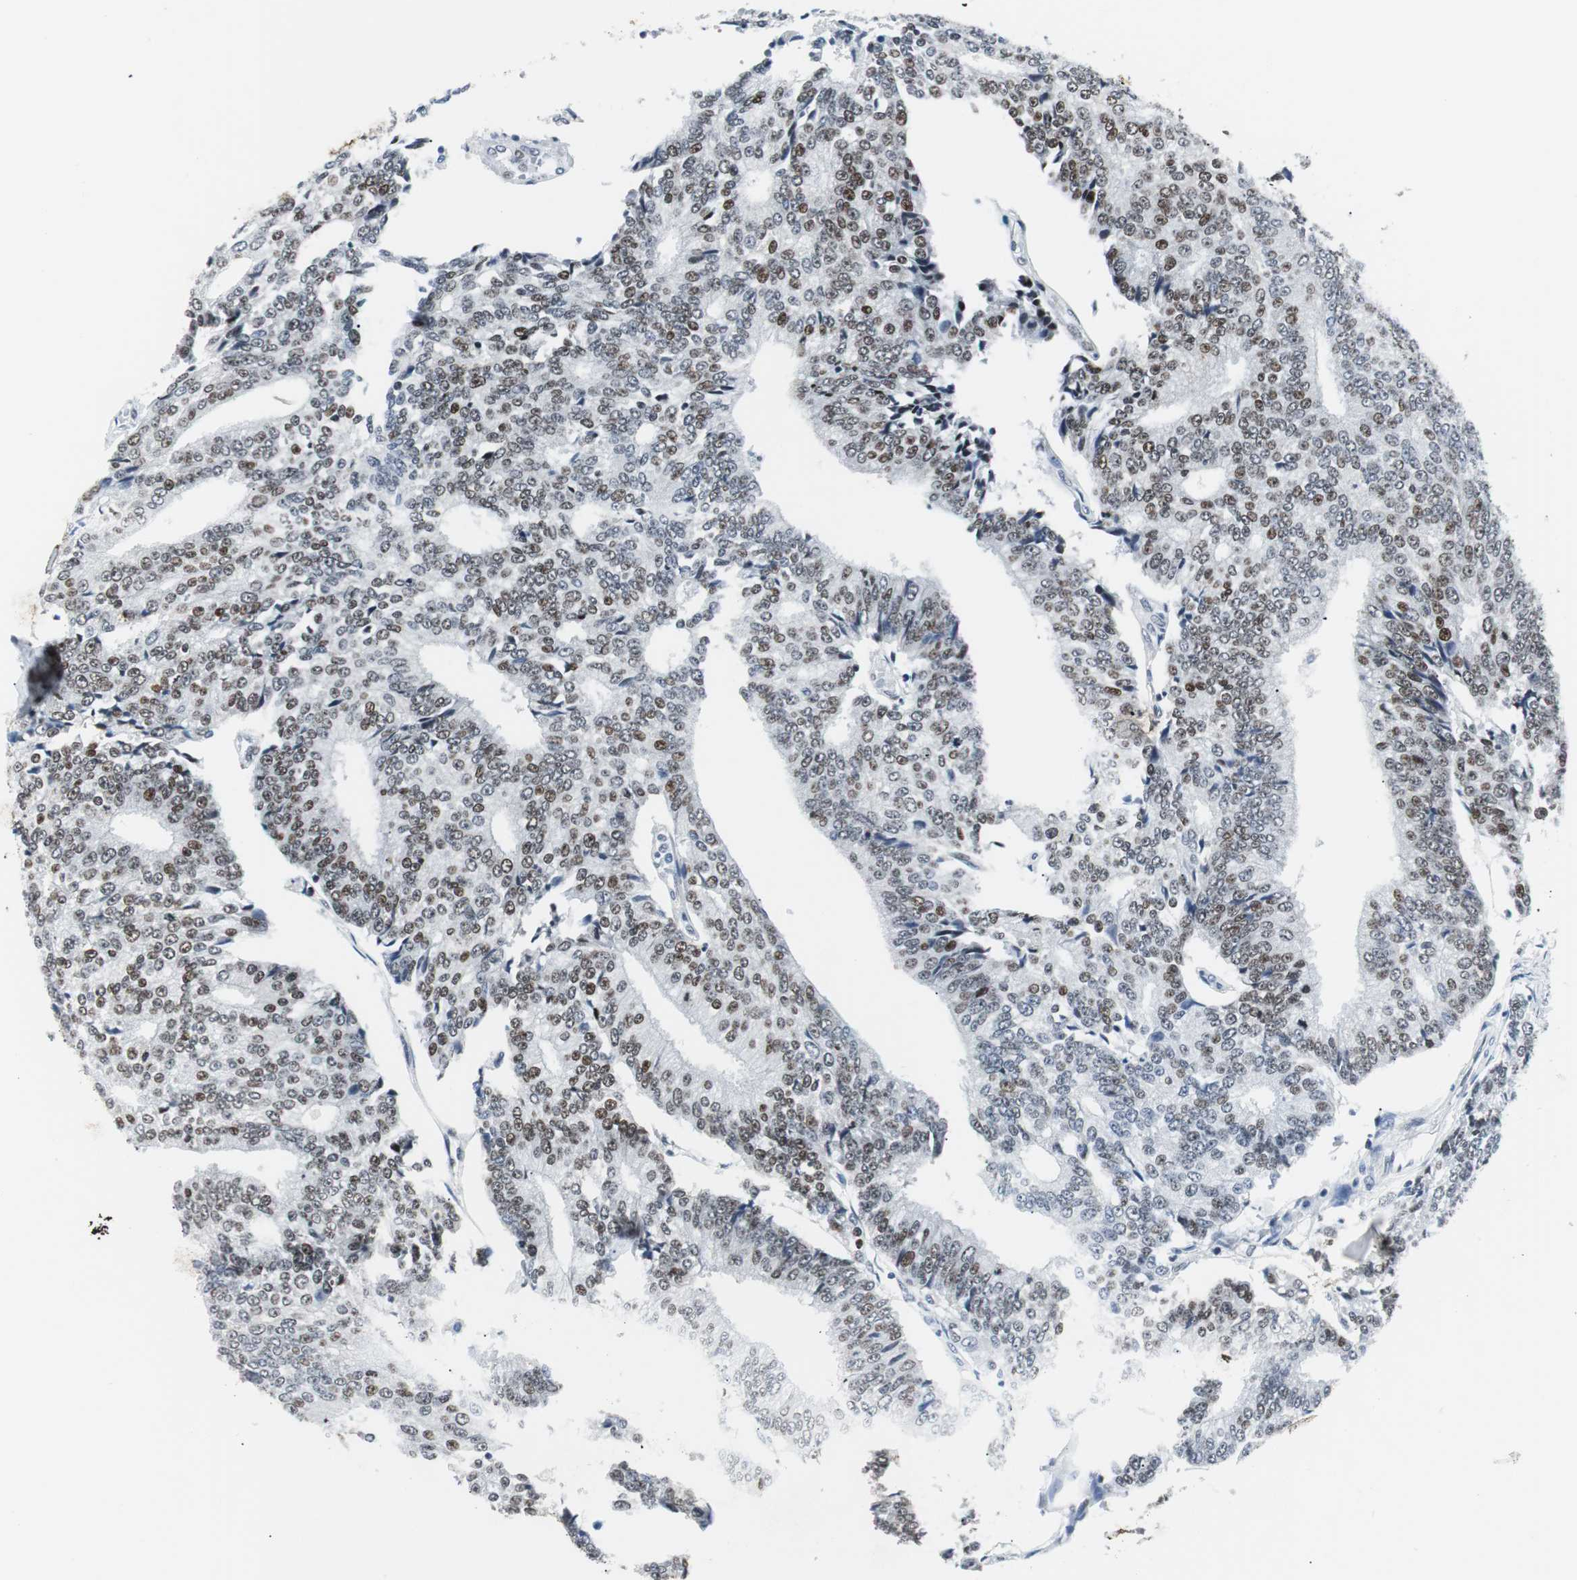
{"staining": {"intensity": "weak", "quantity": "25%-75%", "location": "nuclear"}, "tissue": "prostate cancer", "cell_type": "Tumor cells", "image_type": "cancer", "snomed": [{"axis": "morphology", "description": "Adenocarcinoma, High grade"}, {"axis": "topography", "description": "Prostate"}], "caption": "Immunohistochemical staining of human high-grade adenocarcinoma (prostate) reveals low levels of weak nuclear protein positivity in about 25%-75% of tumor cells.", "gene": "MTA1", "patient": {"sex": "male", "age": 55}}